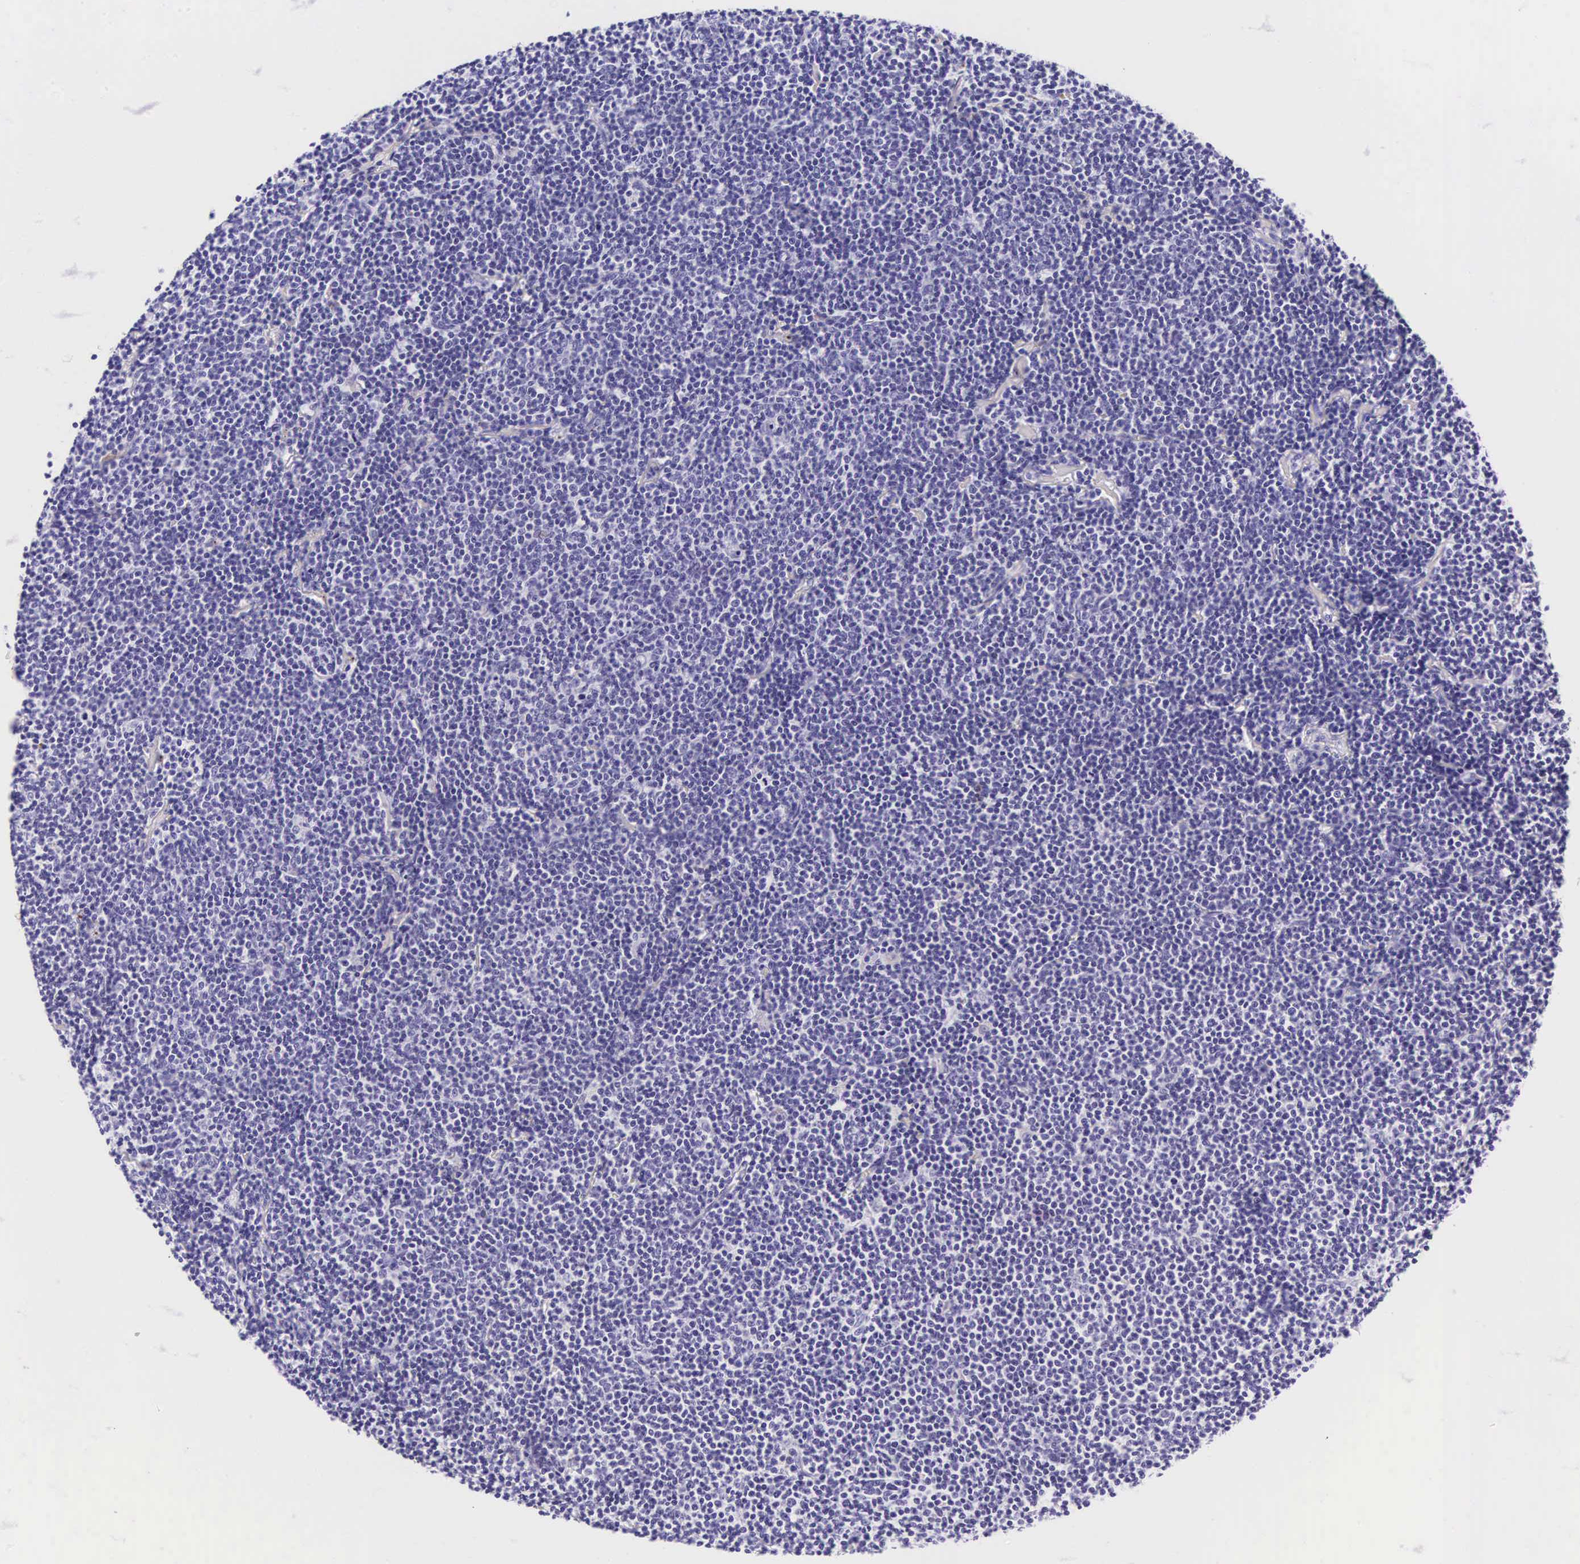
{"staining": {"intensity": "negative", "quantity": "none", "location": "none"}, "tissue": "lymphoma", "cell_type": "Tumor cells", "image_type": "cancer", "snomed": [{"axis": "morphology", "description": "Malignant lymphoma, non-Hodgkin's type, Low grade"}, {"axis": "topography", "description": "Lymph node"}], "caption": "DAB immunohistochemical staining of human lymphoma reveals no significant positivity in tumor cells.", "gene": "CD1A", "patient": {"sex": "male", "age": 65}}